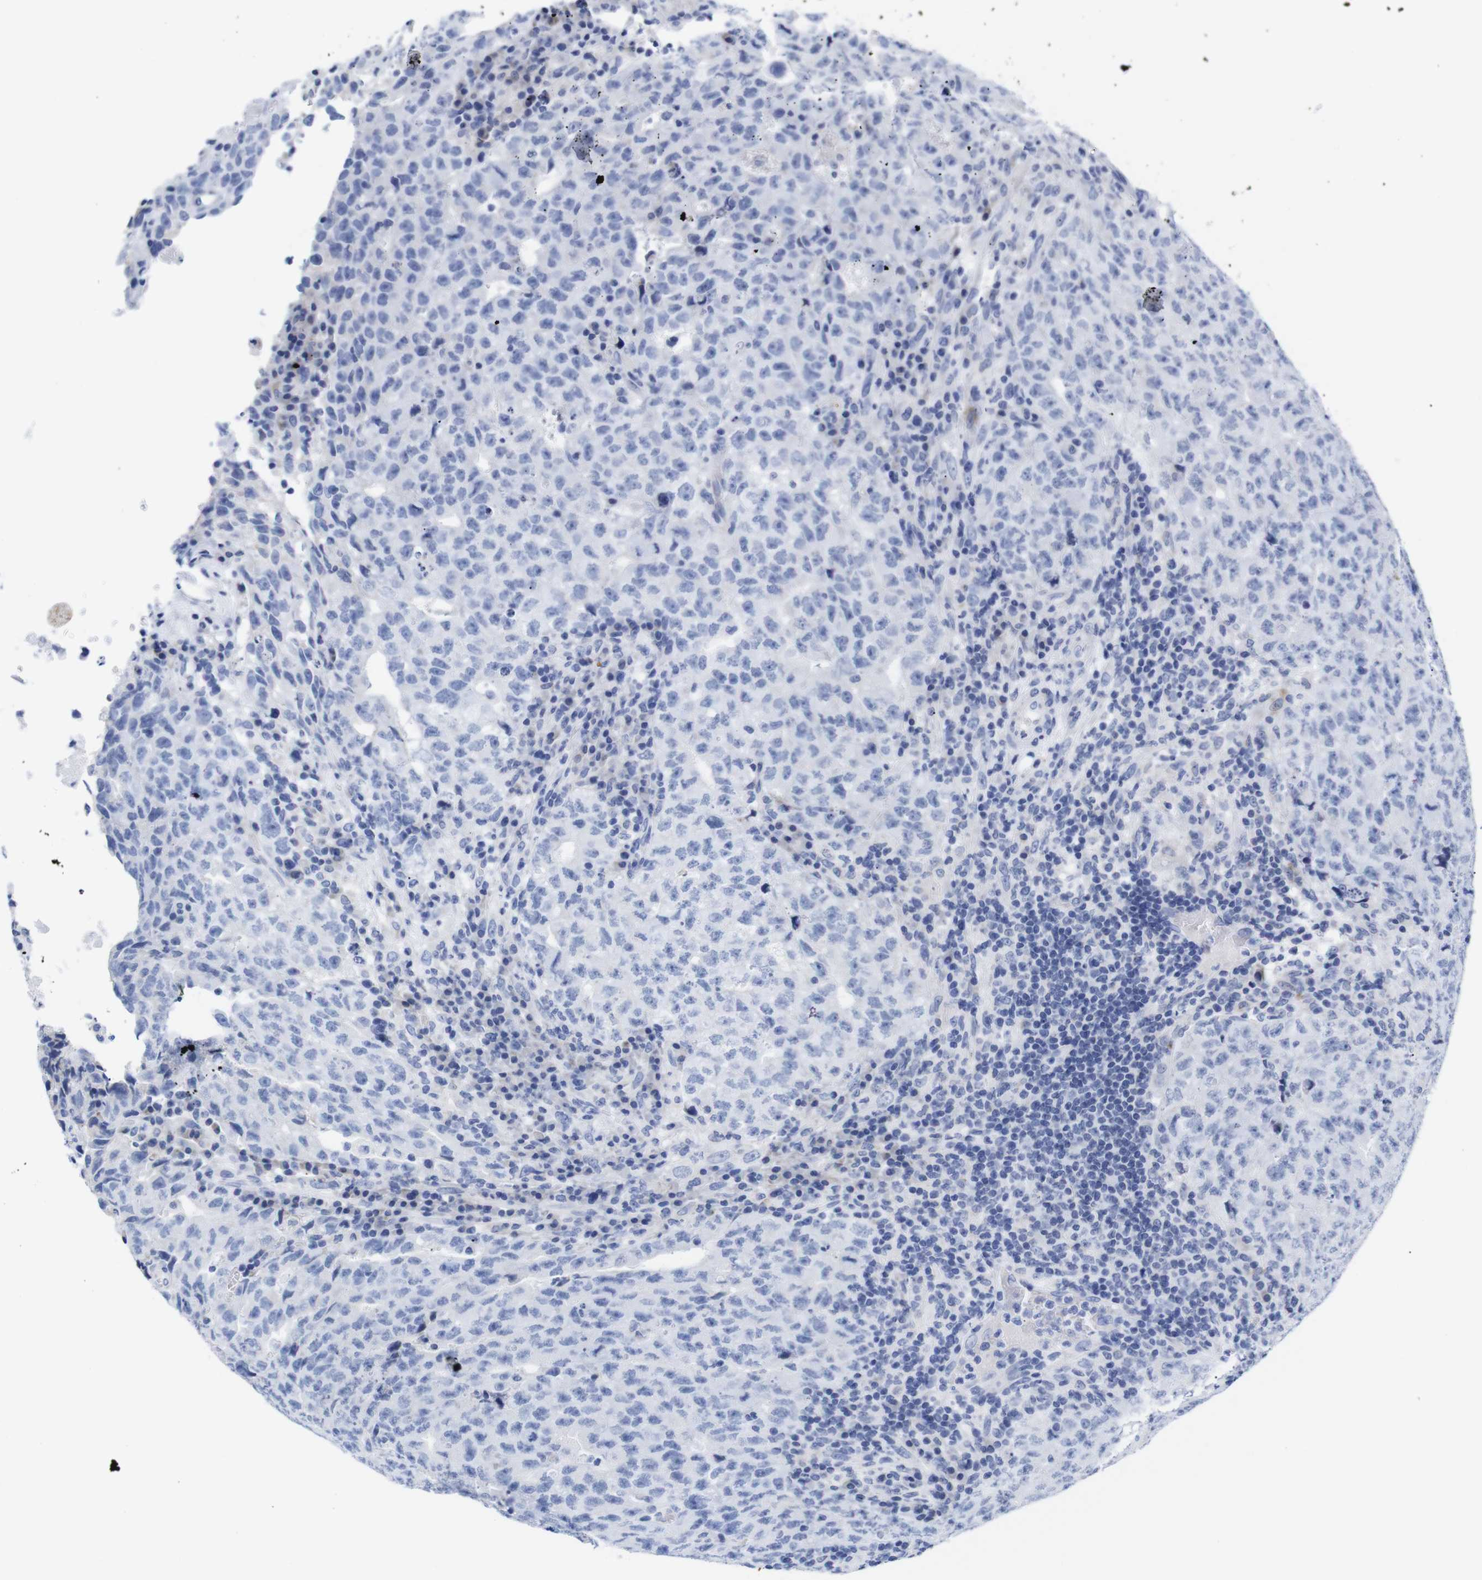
{"staining": {"intensity": "negative", "quantity": "none", "location": "none"}, "tissue": "testis cancer", "cell_type": "Tumor cells", "image_type": "cancer", "snomed": [{"axis": "morphology", "description": "Necrosis, NOS"}, {"axis": "morphology", "description": "Carcinoma, Embryonal, NOS"}, {"axis": "topography", "description": "Testis"}], "caption": "DAB (3,3'-diaminobenzidine) immunohistochemical staining of testis embryonal carcinoma exhibits no significant positivity in tumor cells.", "gene": "LRRC55", "patient": {"sex": "male", "age": 19}}